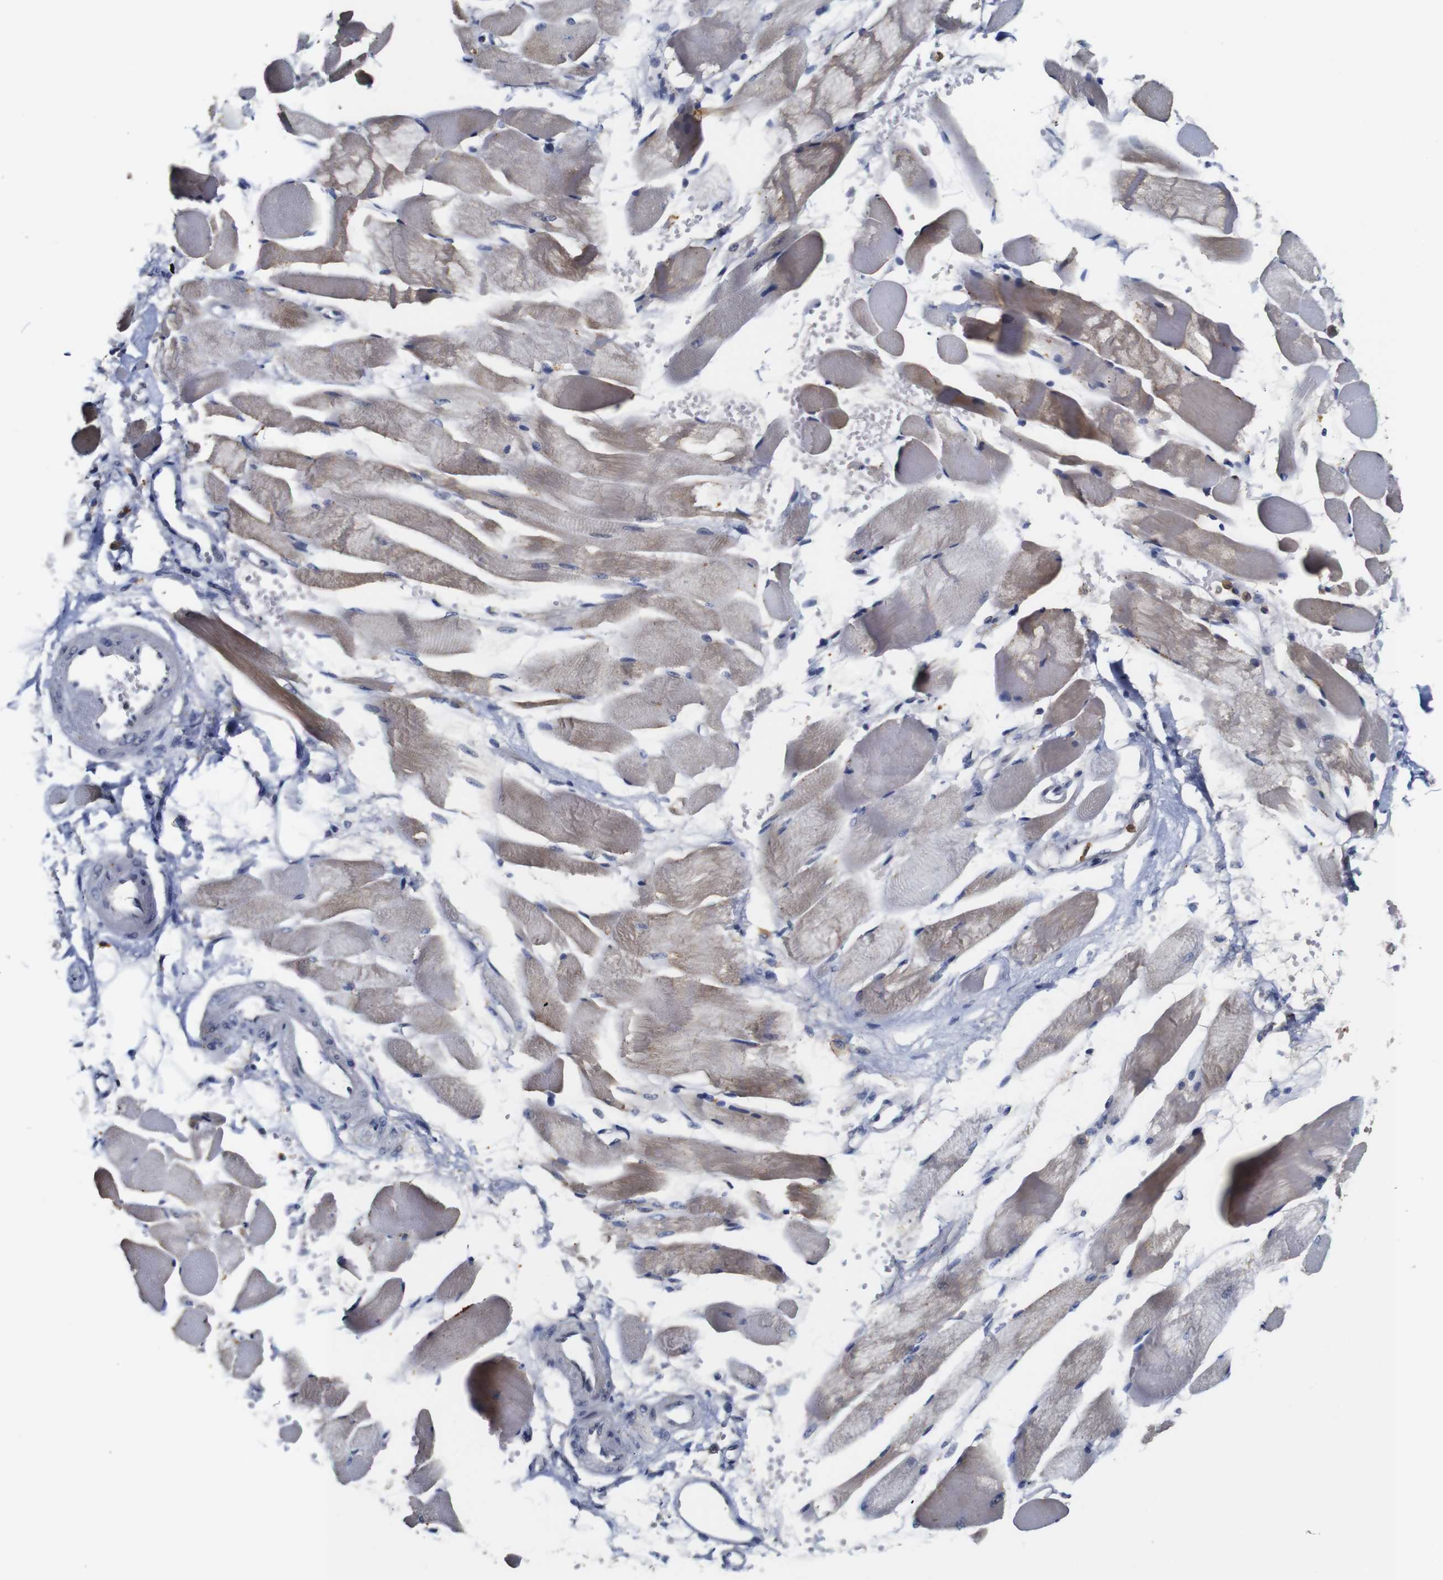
{"staining": {"intensity": "moderate", "quantity": ">75%", "location": "cytoplasmic/membranous"}, "tissue": "skeletal muscle", "cell_type": "Myocytes", "image_type": "normal", "snomed": [{"axis": "morphology", "description": "Normal tissue, NOS"}, {"axis": "topography", "description": "Skeletal muscle"}, {"axis": "topography", "description": "Peripheral nerve tissue"}], "caption": "An immunohistochemistry (IHC) micrograph of benign tissue is shown. Protein staining in brown shows moderate cytoplasmic/membranous positivity in skeletal muscle within myocytes.", "gene": "NTRK3", "patient": {"sex": "female", "age": 84}}